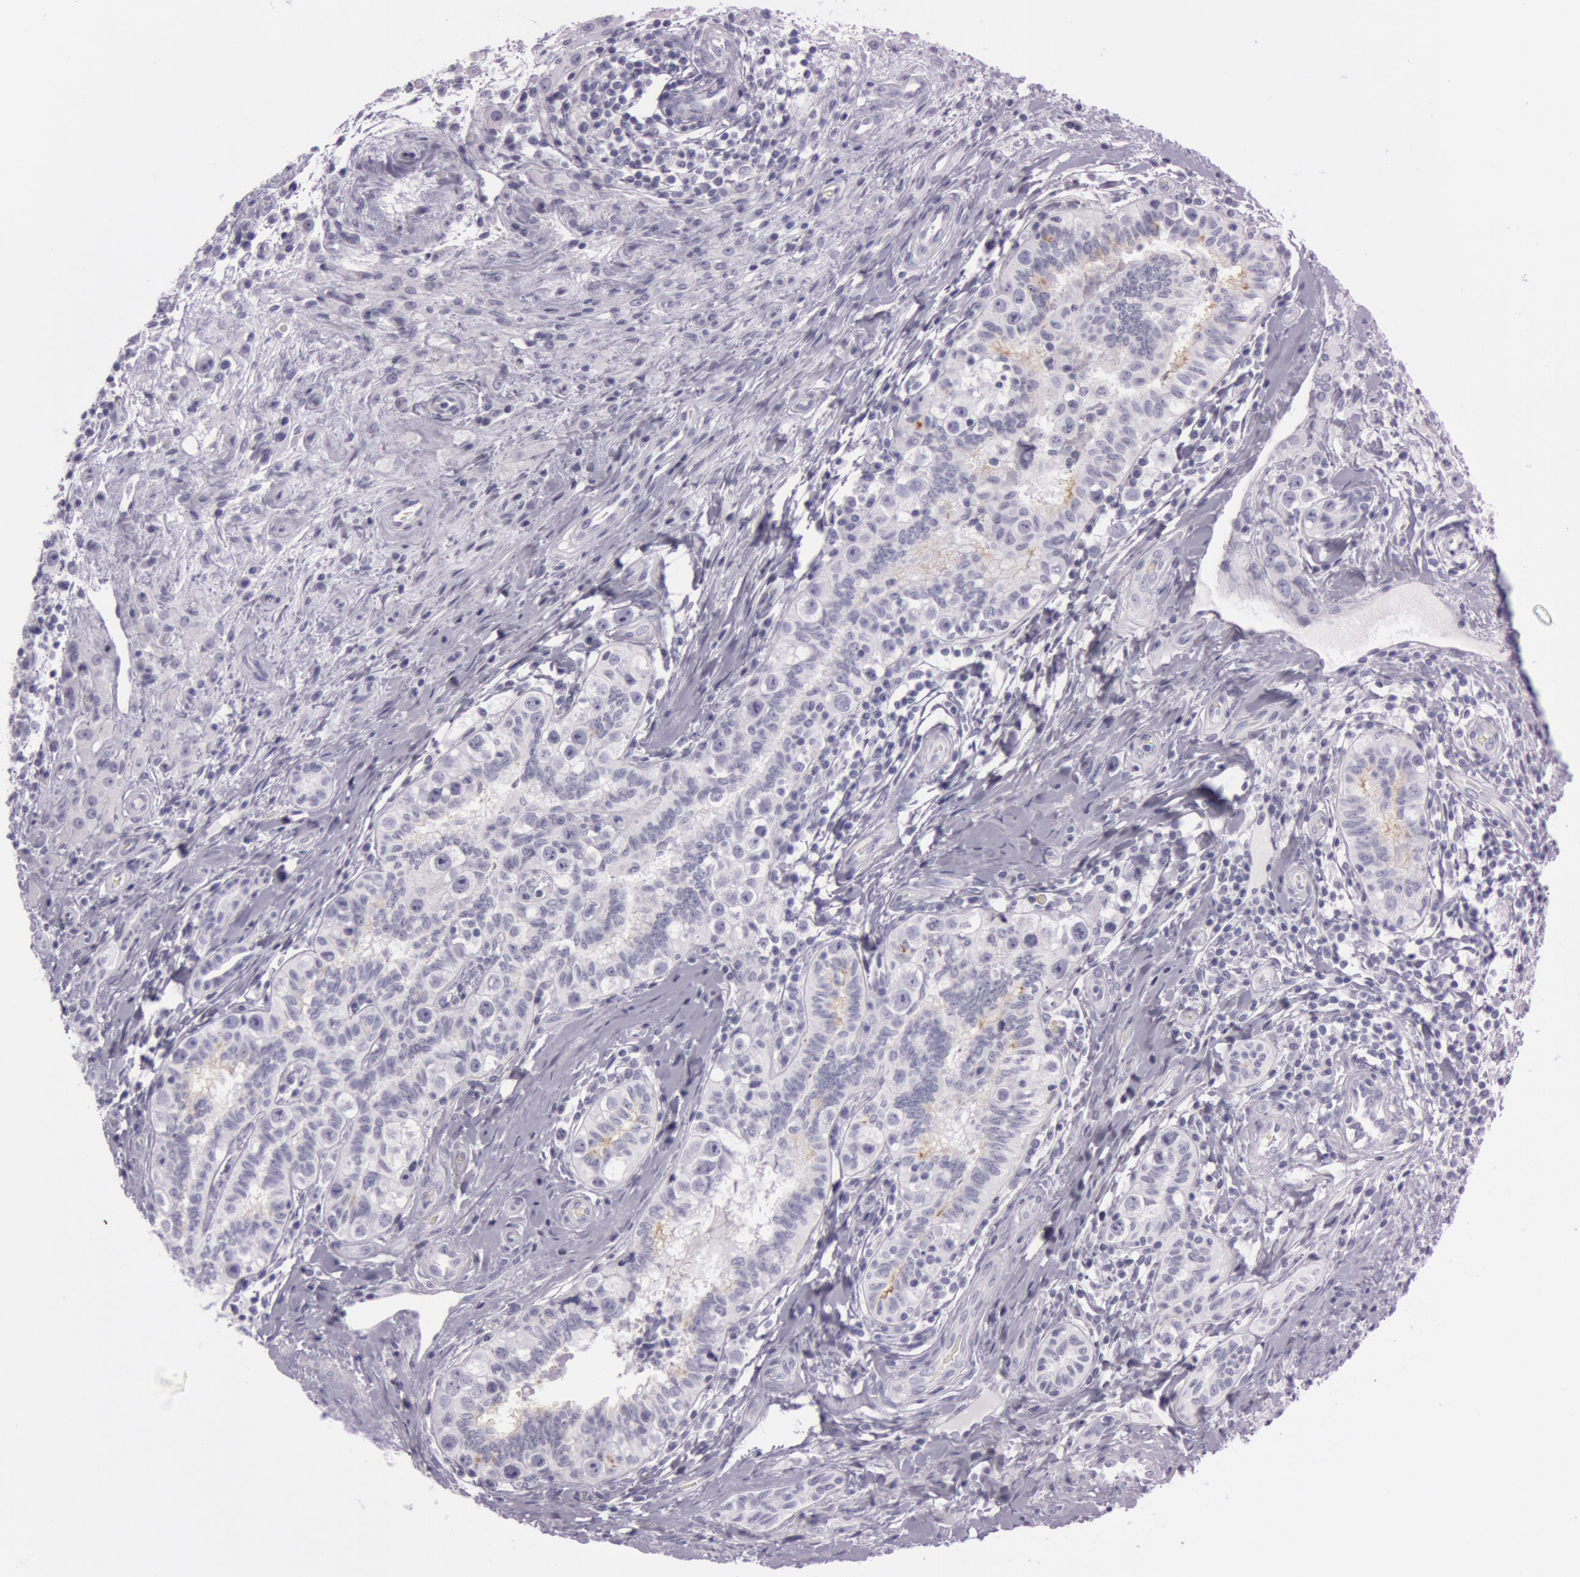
{"staining": {"intensity": "negative", "quantity": "none", "location": "none"}, "tissue": "testis cancer", "cell_type": "Tumor cells", "image_type": "cancer", "snomed": [{"axis": "morphology", "description": "Seminoma, NOS"}, {"axis": "topography", "description": "Testis"}], "caption": "DAB immunohistochemical staining of seminoma (testis) reveals no significant staining in tumor cells.", "gene": "FOLH1", "patient": {"sex": "male", "age": 32}}